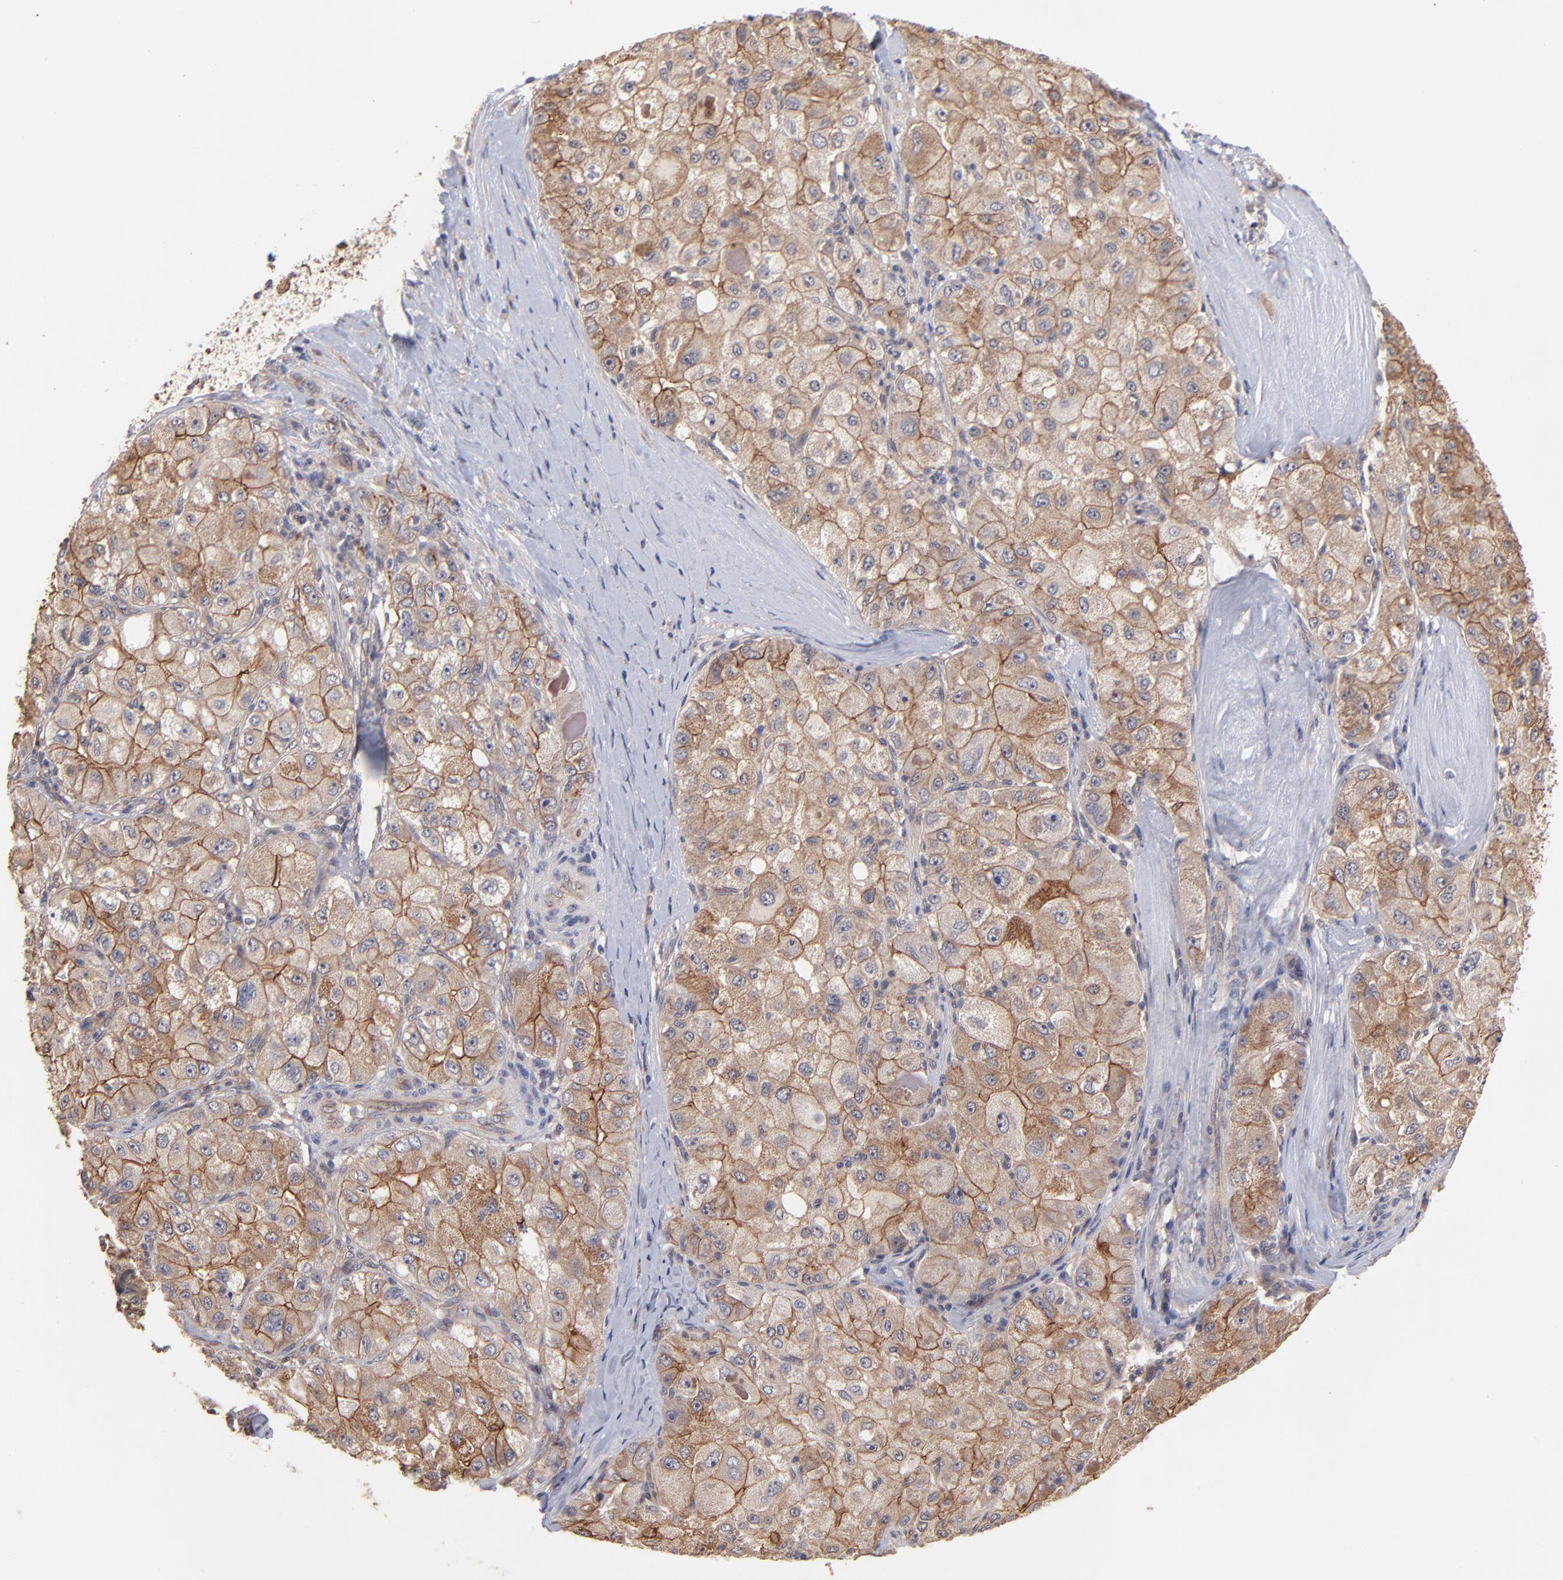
{"staining": {"intensity": "strong", "quantity": ">75%", "location": "cytoplasmic/membranous"}, "tissue": "liver cancer", "cell_type": "Tumor cells", "image_type": "cancer", "snomed": [{"axis": "morphology", "description": "Carcinoma, Hepatocellular, NOS"}, {"axis": "topography", "description": "Liver"}], "caption": "Strong cytoplasmic/membranous positivity for a protein is appreciated in about >75% of tumor cells of liver cancer (hepatocellular carcinoma) using immunohistochemistry (IHC).", "gene": "STAP2", "patient": {"sex": "male", "age": 80}}